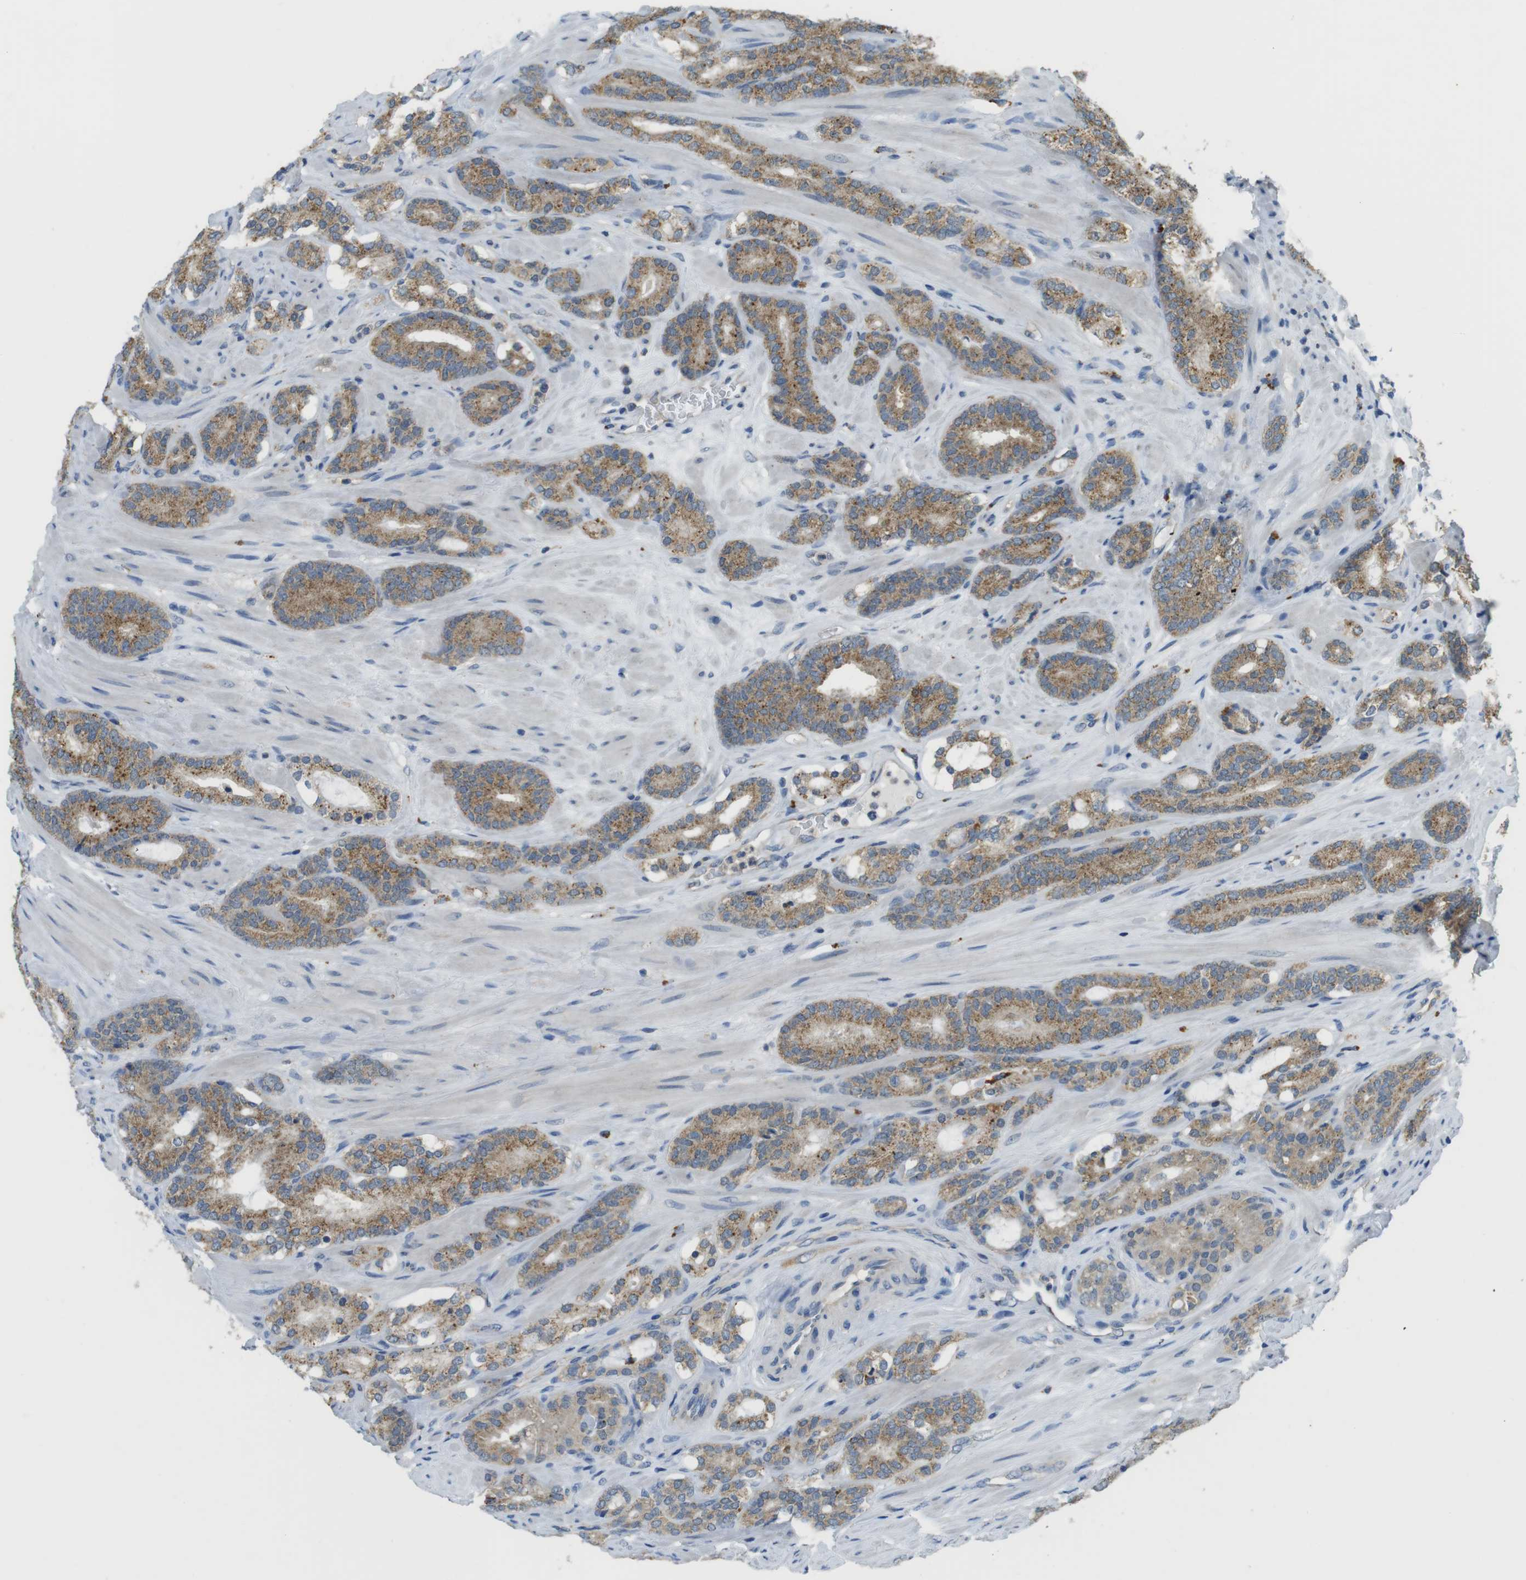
{"staining": {"intensity": "moderate", "quantity": ">75%", "location": "cytoplasmic/membranous"}, "tissue": "prostate cancer", "cell_type": "Tumor cells", "image_type": "cancer", "snomed": [{"axis": "morphology", "description": "Adenocarcinoma, Low grade"}, {"axis": "topography", "description": "Prostate"}], "caption": "Immunohistochemistry (IHC) (DAB) staining of prostate adenocarcinoma (low-grade) exhibits moderate cytoplasmic/membranous protein staining in about >75% of tumor cells. (Brightfield microscopy of DAB IHC at high magnification).", "gene": "BRI3BP", "patient": {"sex": "male", "age": 63}}